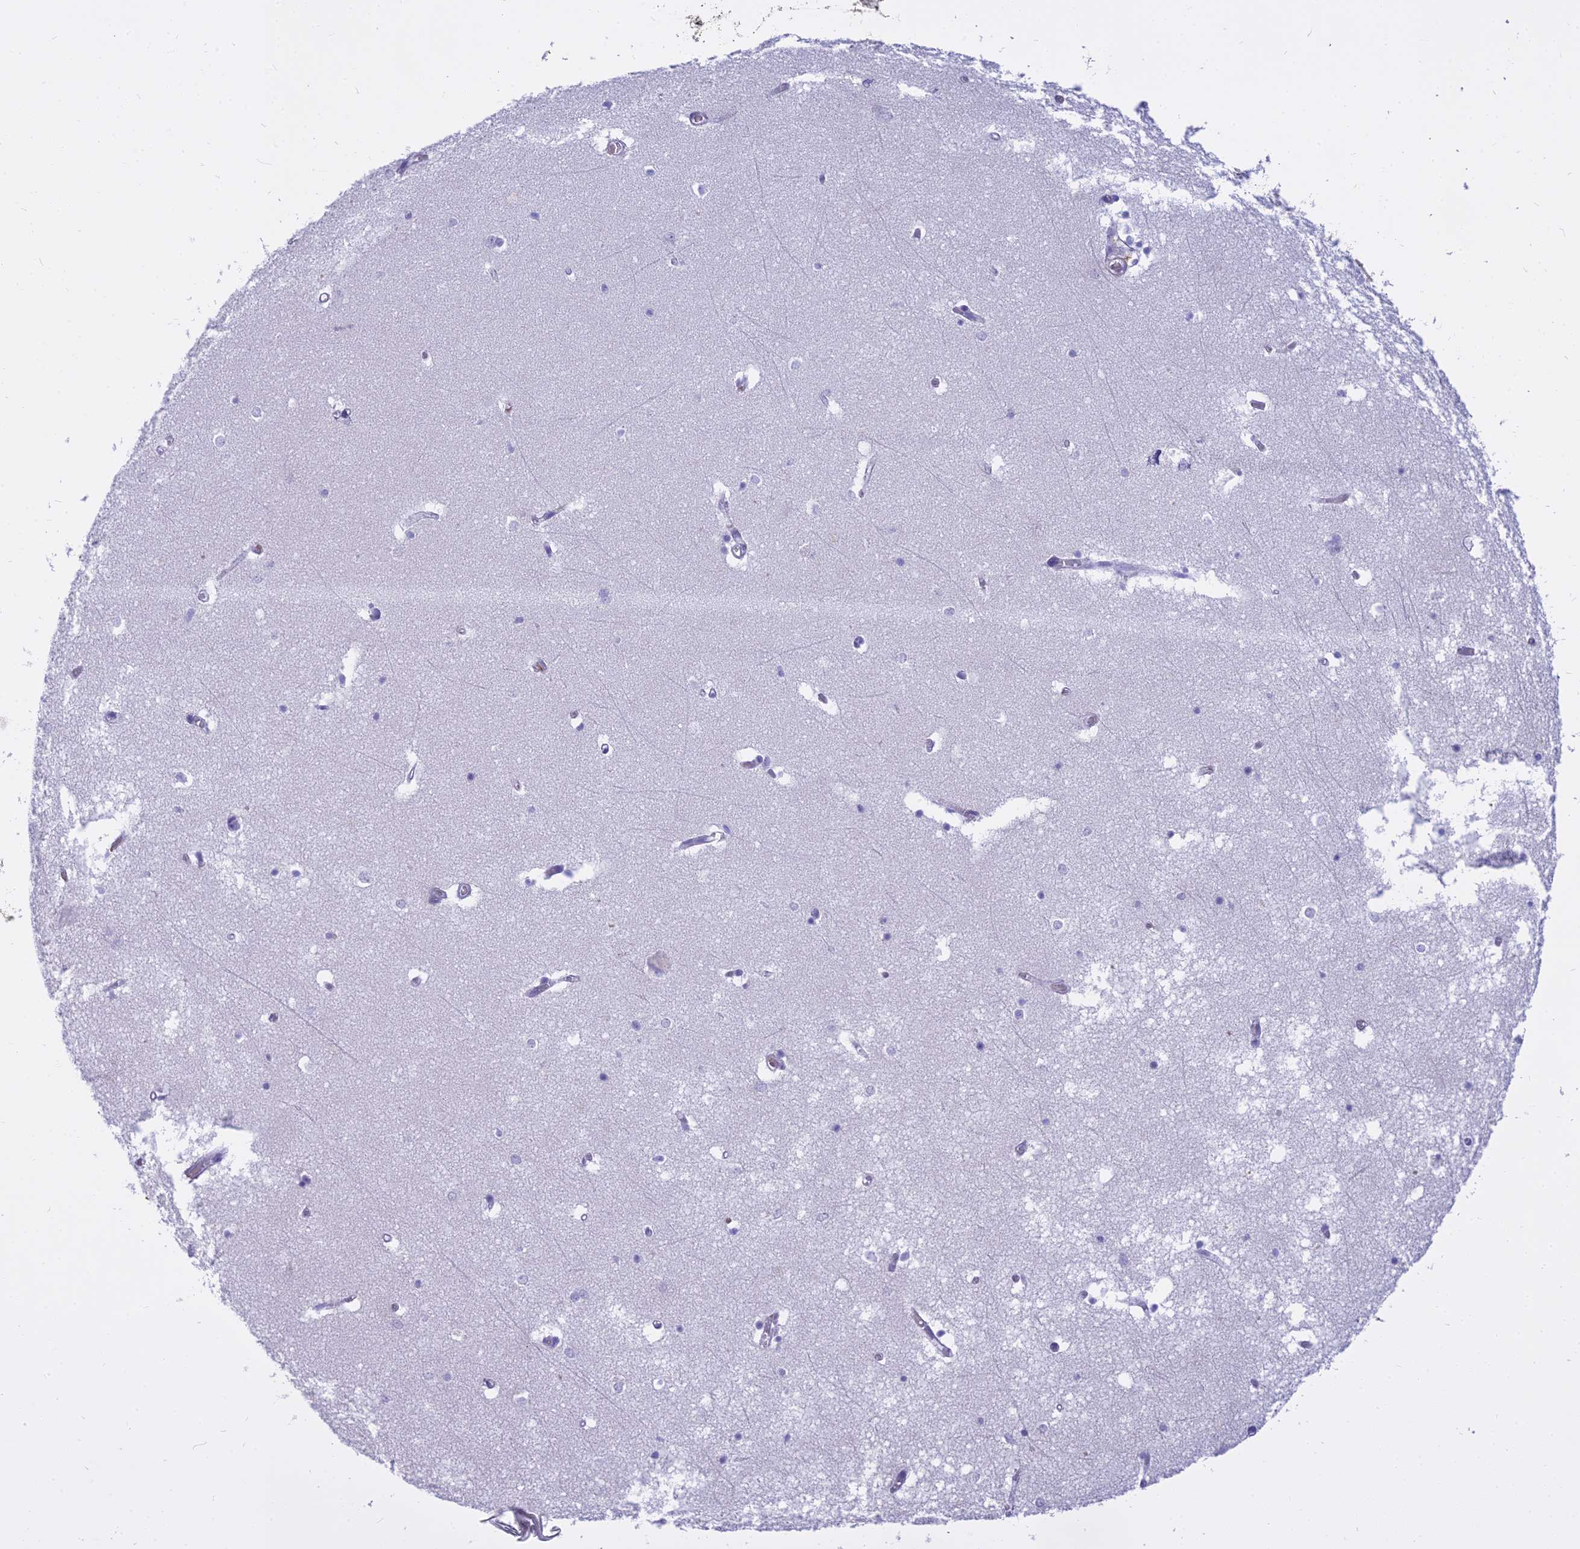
{"staining": {"intensity": "negative", "quantity": "none", "location": "none"}, "tissue": "hippocampus", "cell_type": "Glial cells", "image_type": "normal", "snomed": [{"axis": "morphology", "description": "Normal tissue, NOS"}, {"axis": "topography", "description": "Hippocampus"}], "caption": "Immunohistochemistry of normal hippocampus demonstrates no positivity in glial cells. The staining was performed using DAB (3,3'-diaminobenzidine) to visualize the protein expression in brown, while the nuclei were stained in blue with hematoxylin (Magnification: 20x).", "gene": "OSTN", "patient": {"sex": "male", "age": 70}}